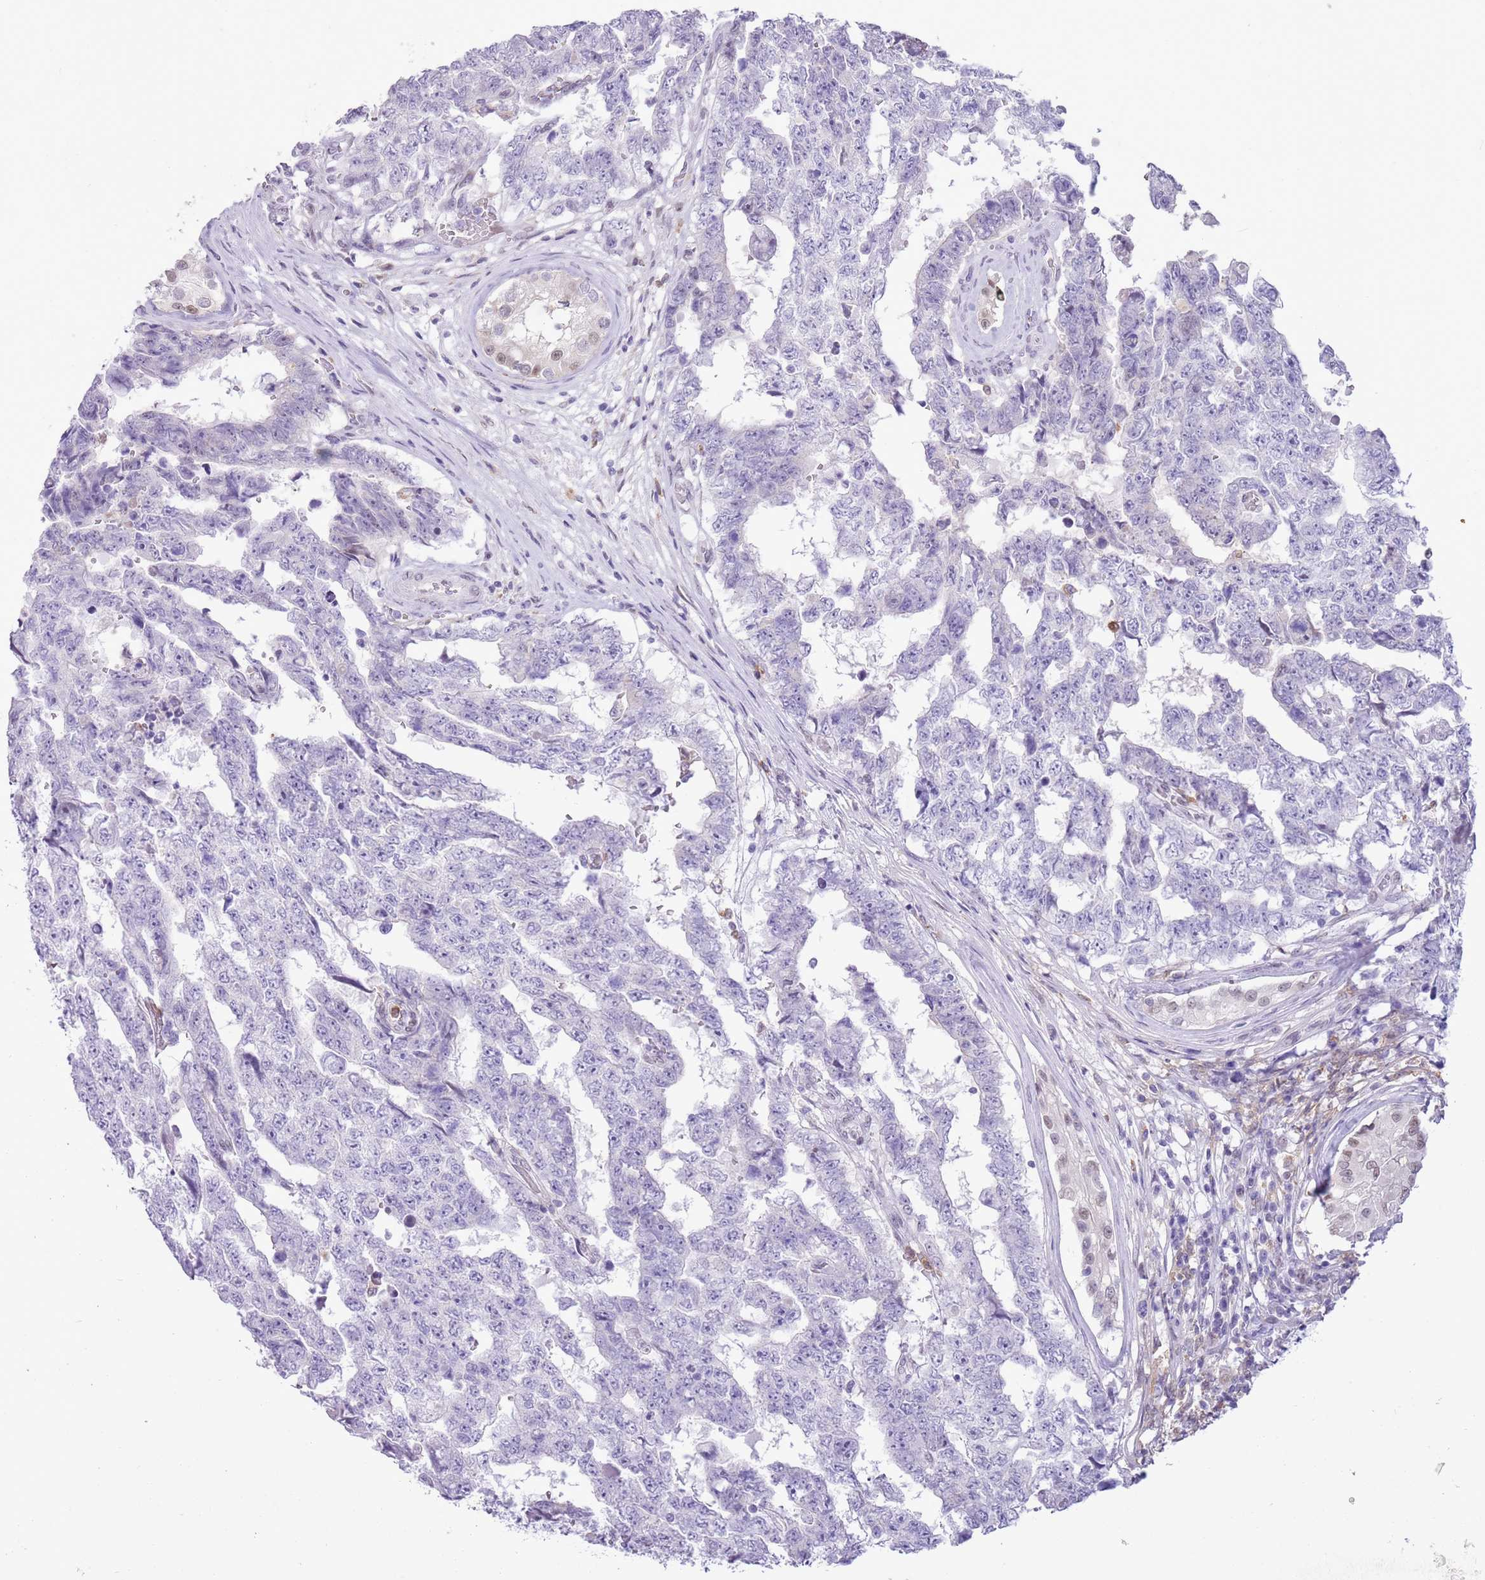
{"staining": {"intensity": "negative", "quantity": "none", "location": "none"}, "tissue": "testis cancer", "cell_type": "Tumor cells", "image_type": "cancer", "snomed": [{"axis": "morphology", "description": "Normal tissue, NOS"}, {"axis": "morphology", "description": "Carcinoma, Embryonal, NOS"}, {"axis": "topography", "description": "Testis"}, {"axis": "topography", "description": "Epididymis"}], "caption": "DAB immunohistochemical staining of human testis cancer (embryonal carcinoma) demonstrates no significant expression in tumor cells. The staining is performed using DAB brown chromogen with nuclei counter-stained in using hematoxylin.", "gene": "PPP1R17", "patient": {"sex": "male", "age": 25}}